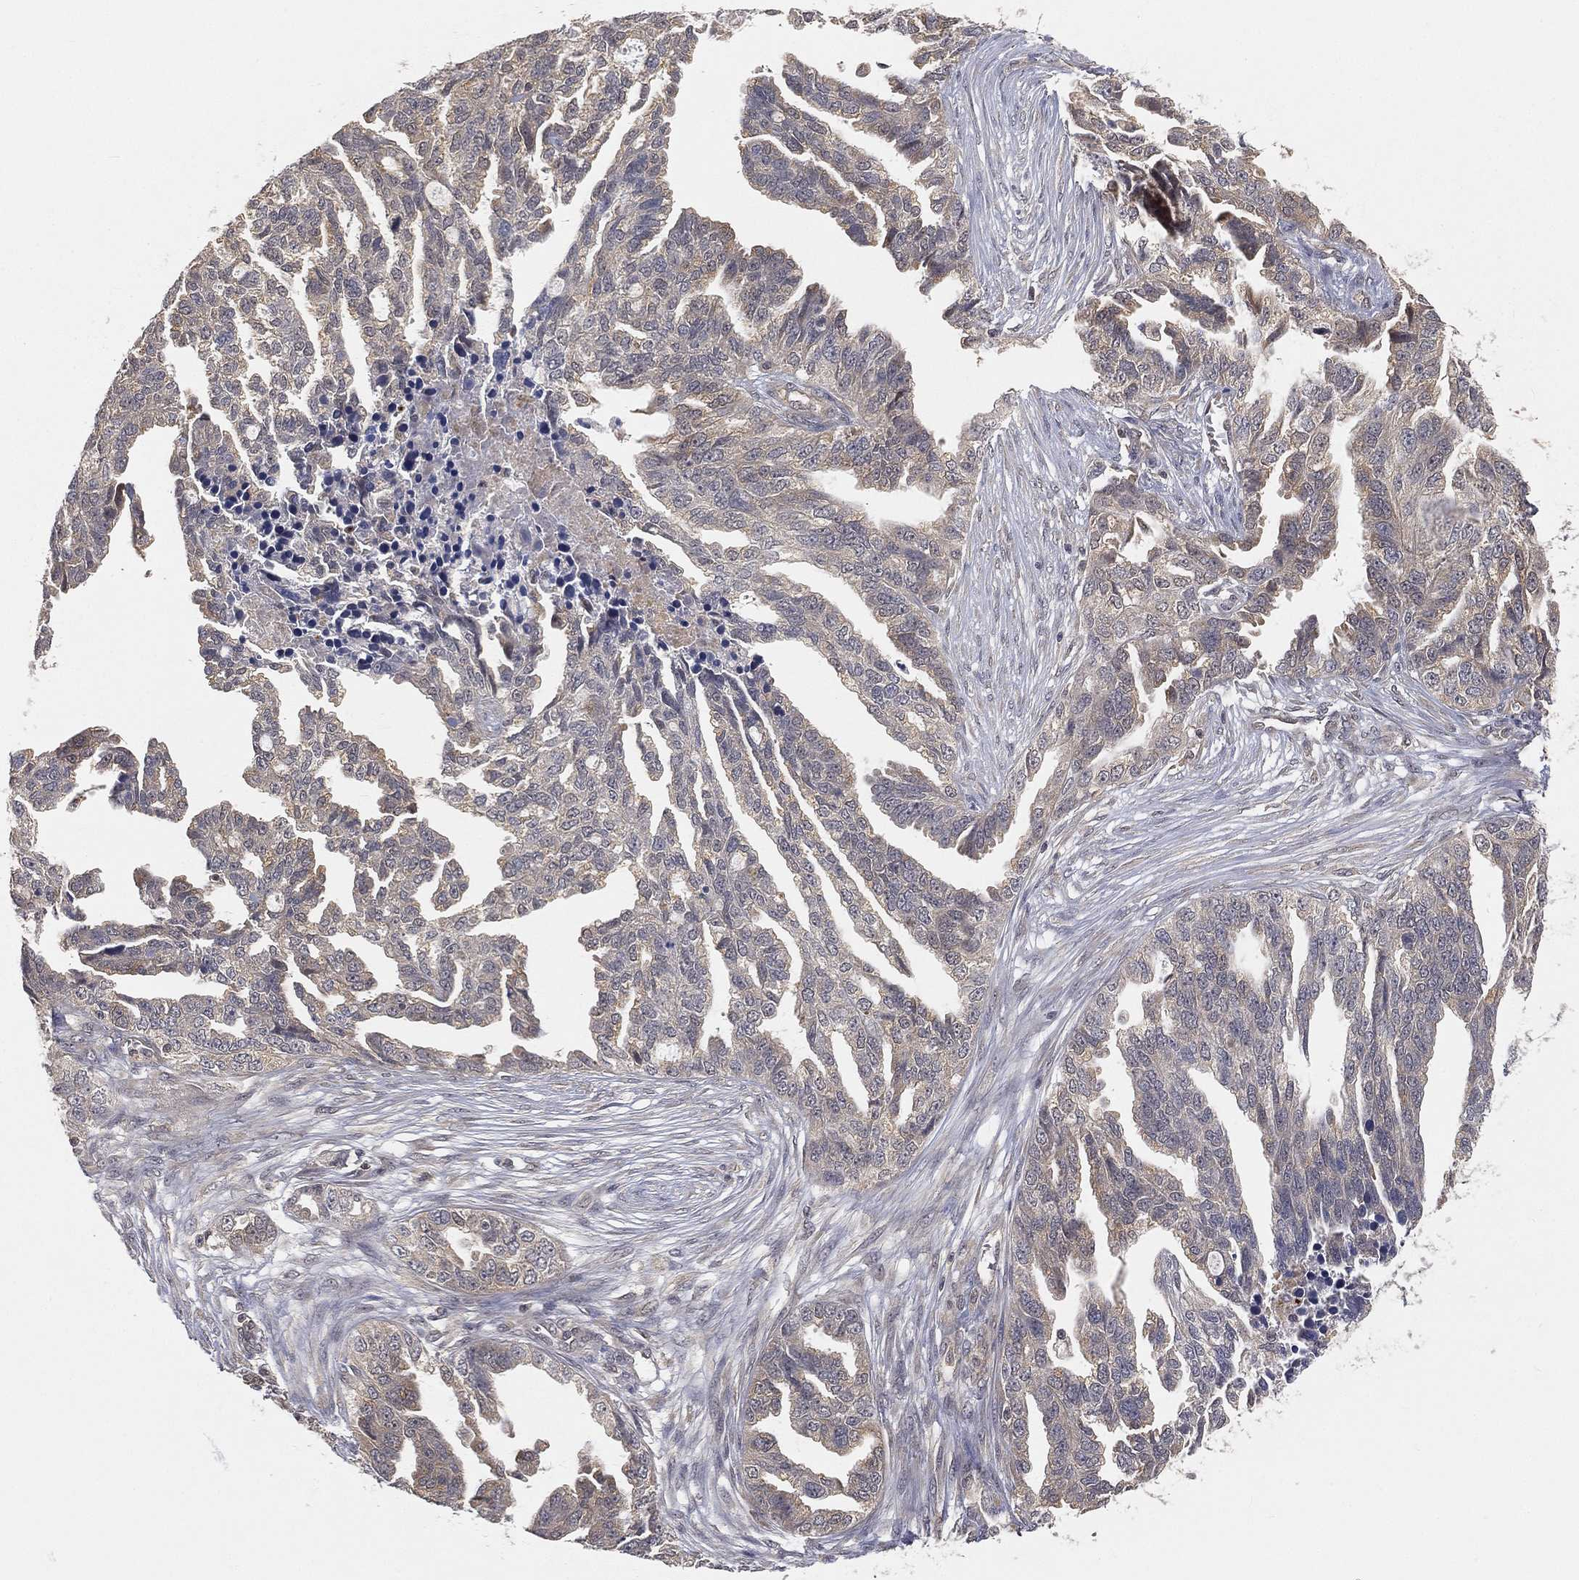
{"staining": {"intensity": "weak", "quantity": "<25%", "location": "cytoplasmic/membranous"}, "tissue": "ovarian cancer", "cell_type": "Tumor cells", "image_type": "cancer", "snomed": [{"axis": "morphology", "description": "Cystadenocarcinoma, serous, NOS"}, {"axis": "topography", "description": "Ovary"}], "caption": "High power microscopy histopathology image of an IHC photomicrograph of serous cystadenocarcinoma (ovarian), revealing no significant staining in tumor cells.", "gene": "MAPK1", "patient": {"sex": "female", "age": 51}}